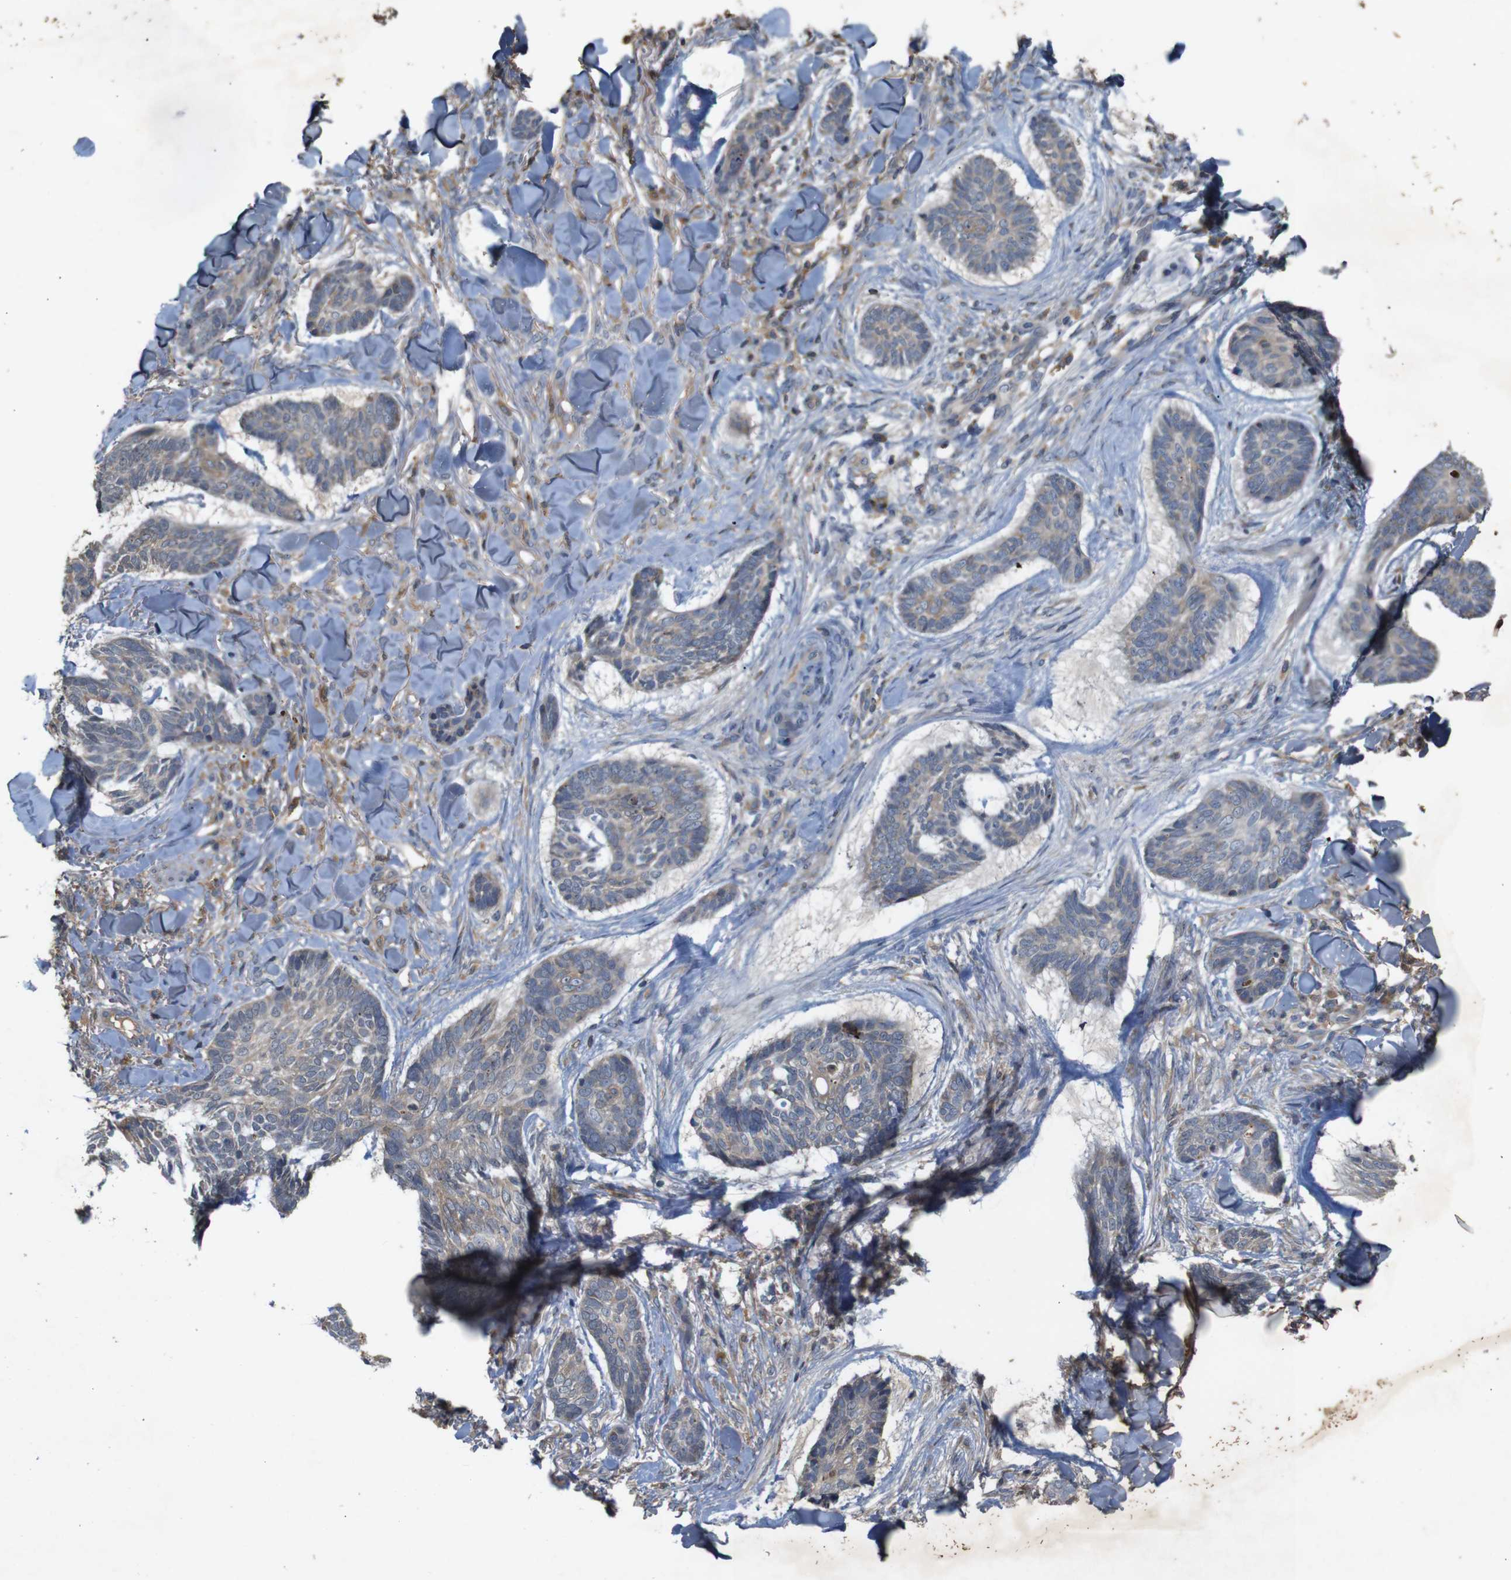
{"staining": {"intensity": "weak", "quantity": "25%-75%", "location": "cytoplasmic/membranous"}, "tissue": "skin cancer", "cell_type": "Tumor cells", "image_type": "cancer", "snomed": [{"axis": "morphology", "description": "Basal cell carcinoma"}, {"axis": "topography", "description": "Skin"}], "caption": "Immunohistochemical staining of skin cancer shows low levels of weak cytoplasmic/membranous staining in approximately 25%-75% of tumor cells.", "gene": "PTPN1", "patient": {"sex": "male", "age": 43}}